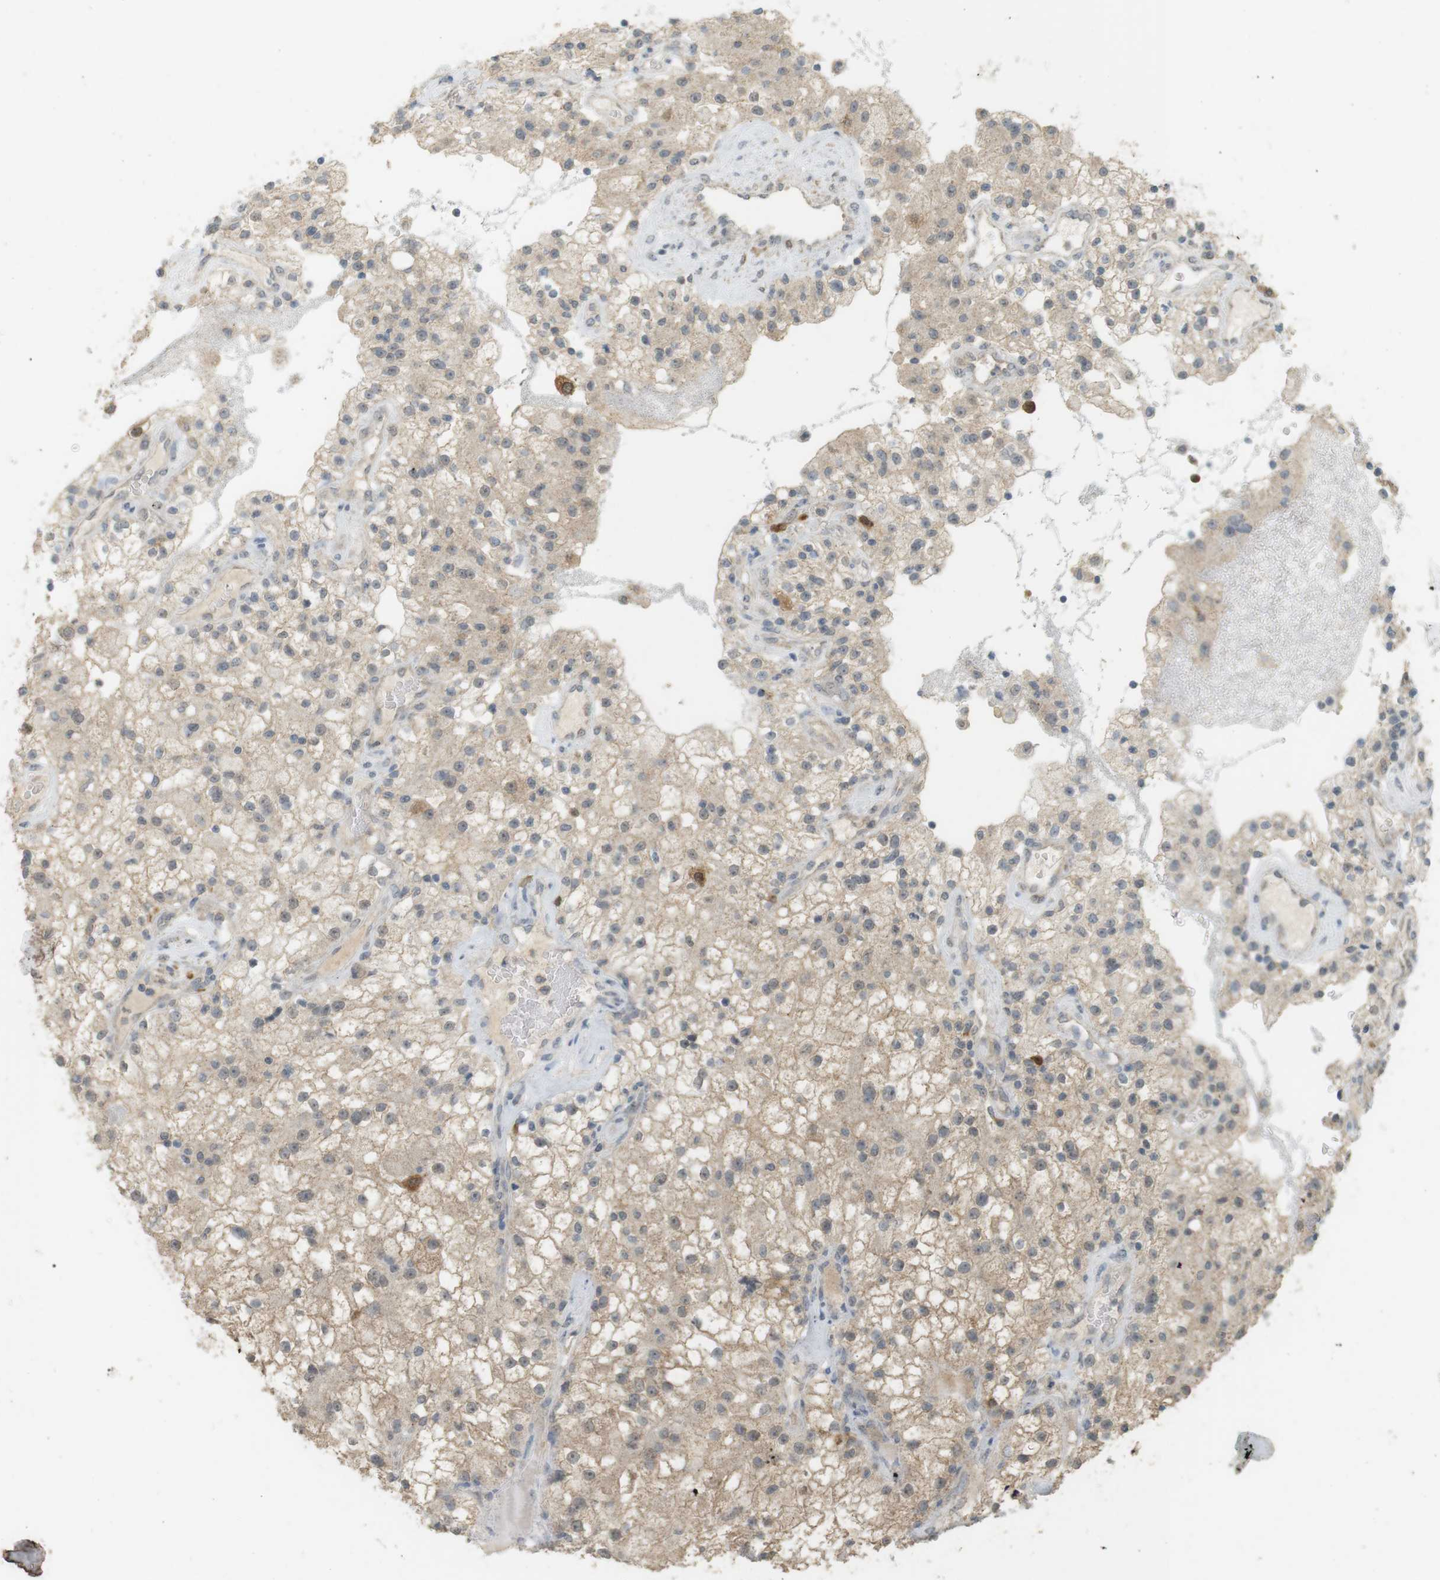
{"staining": {"intensity": "weak", "quantity": ">75%", "location": "cytoplasmic/membranous"}, "tissue": "renal cancer", "cell_type": "Tumor cells", "image_type": "cancer", "snomed": [{"axis": "morphology", "description": "Adenocarcinoma, NOS"}, {"axis": "topography", "description": "Kidney"}], "caption": "Immunohistochemical staining of renal cancer exhibits low levels of weak cytoplasmic/membranous protein expression in approximately >75% of tumor cells.", "gene": "TTK", "patient": {"sex": "female", "age": 52}}